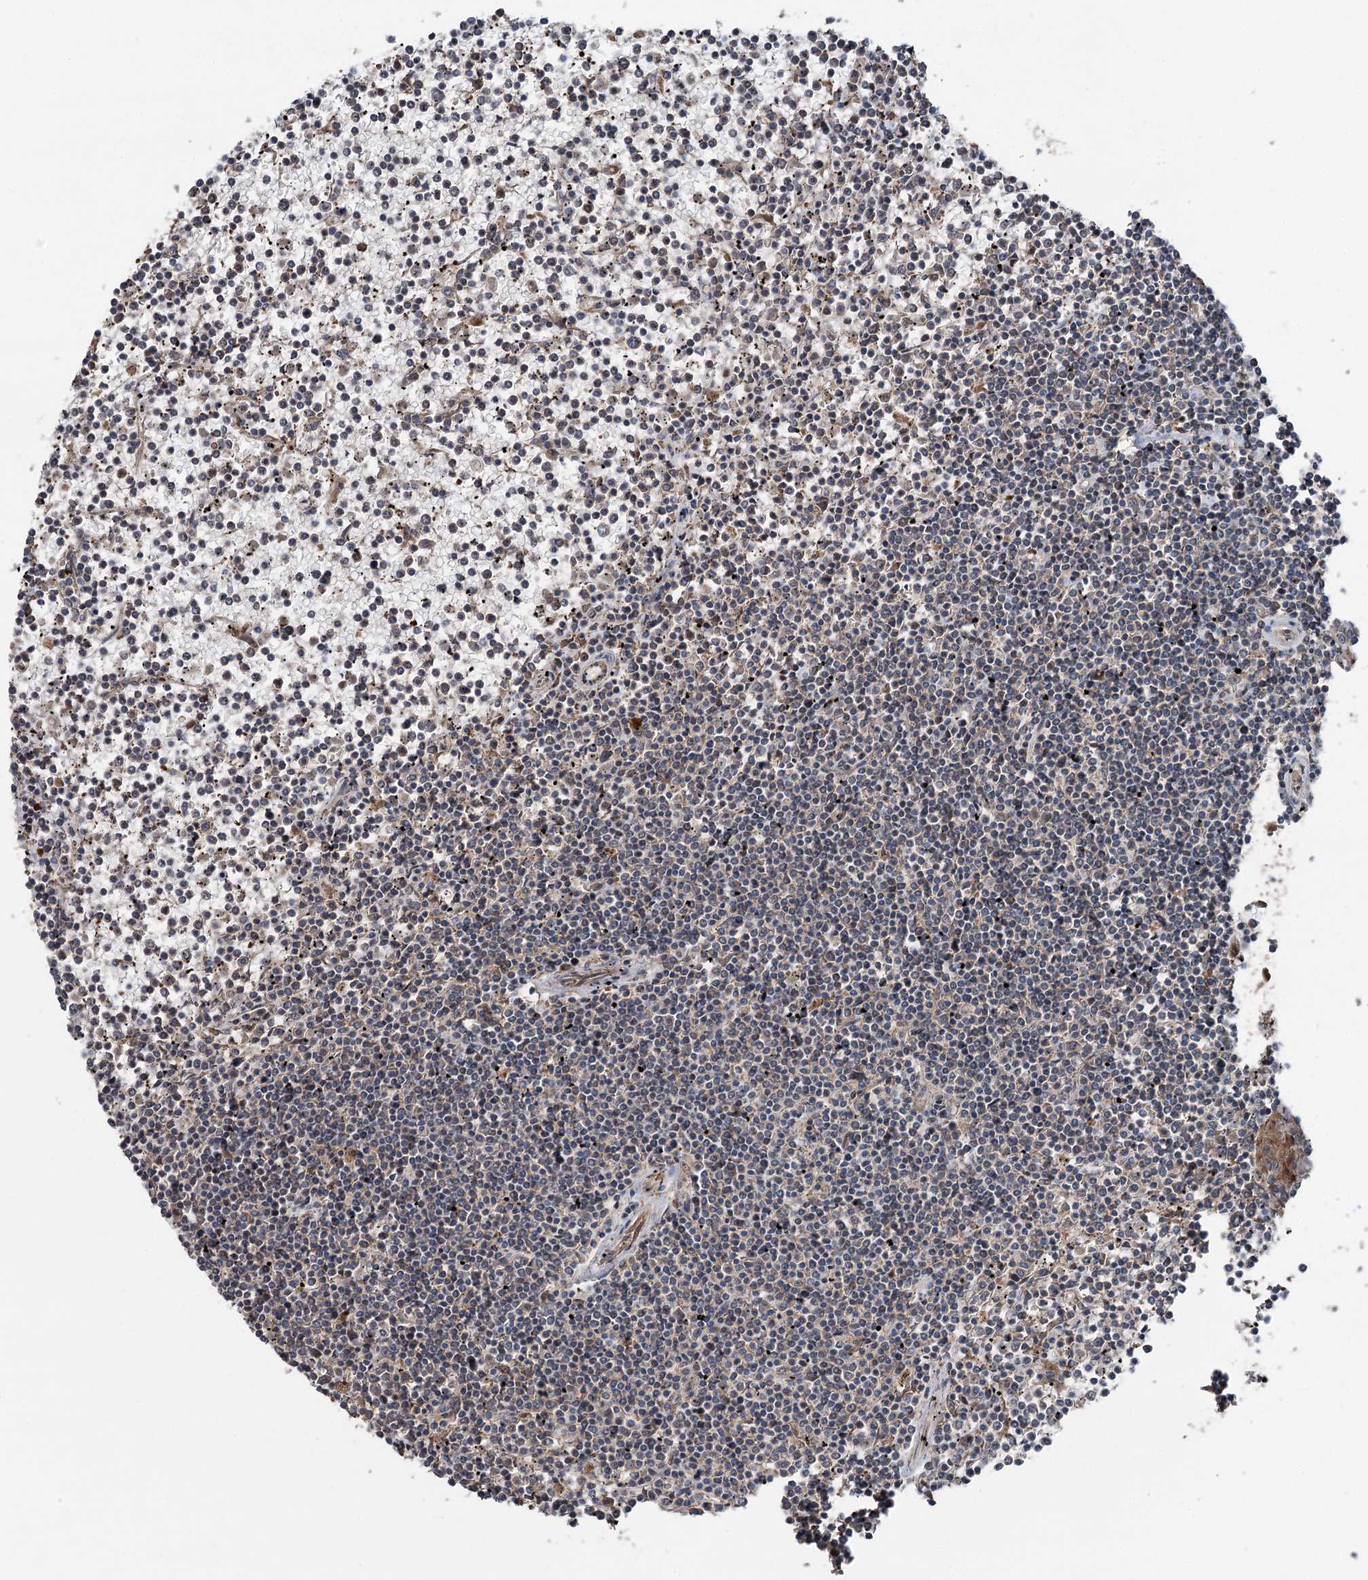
{"staining": {"intensity": "negative", "quantity": "none", "location": "none"}, "tissue": "lymphoma", "cell_type": "Tumor cells", "image_type": "cancer", "snomed": [{"axis": "morphology", "description": "Malignant lymphoma, non-Hodgkin's type, Low grade"}, {"axis": "topography", "description": "Spleen"}], "caption": "Immunohistochemistry (IHC) of human malignant lymphoma, non-Hodgkin's type (low-grade) exhibits no positivity in tumor cells. (DAB immunohistochemistry (IHC), high magnification).", "gene": "MAPK8IP2", "patient": {"sex": "female", "age": 19}}